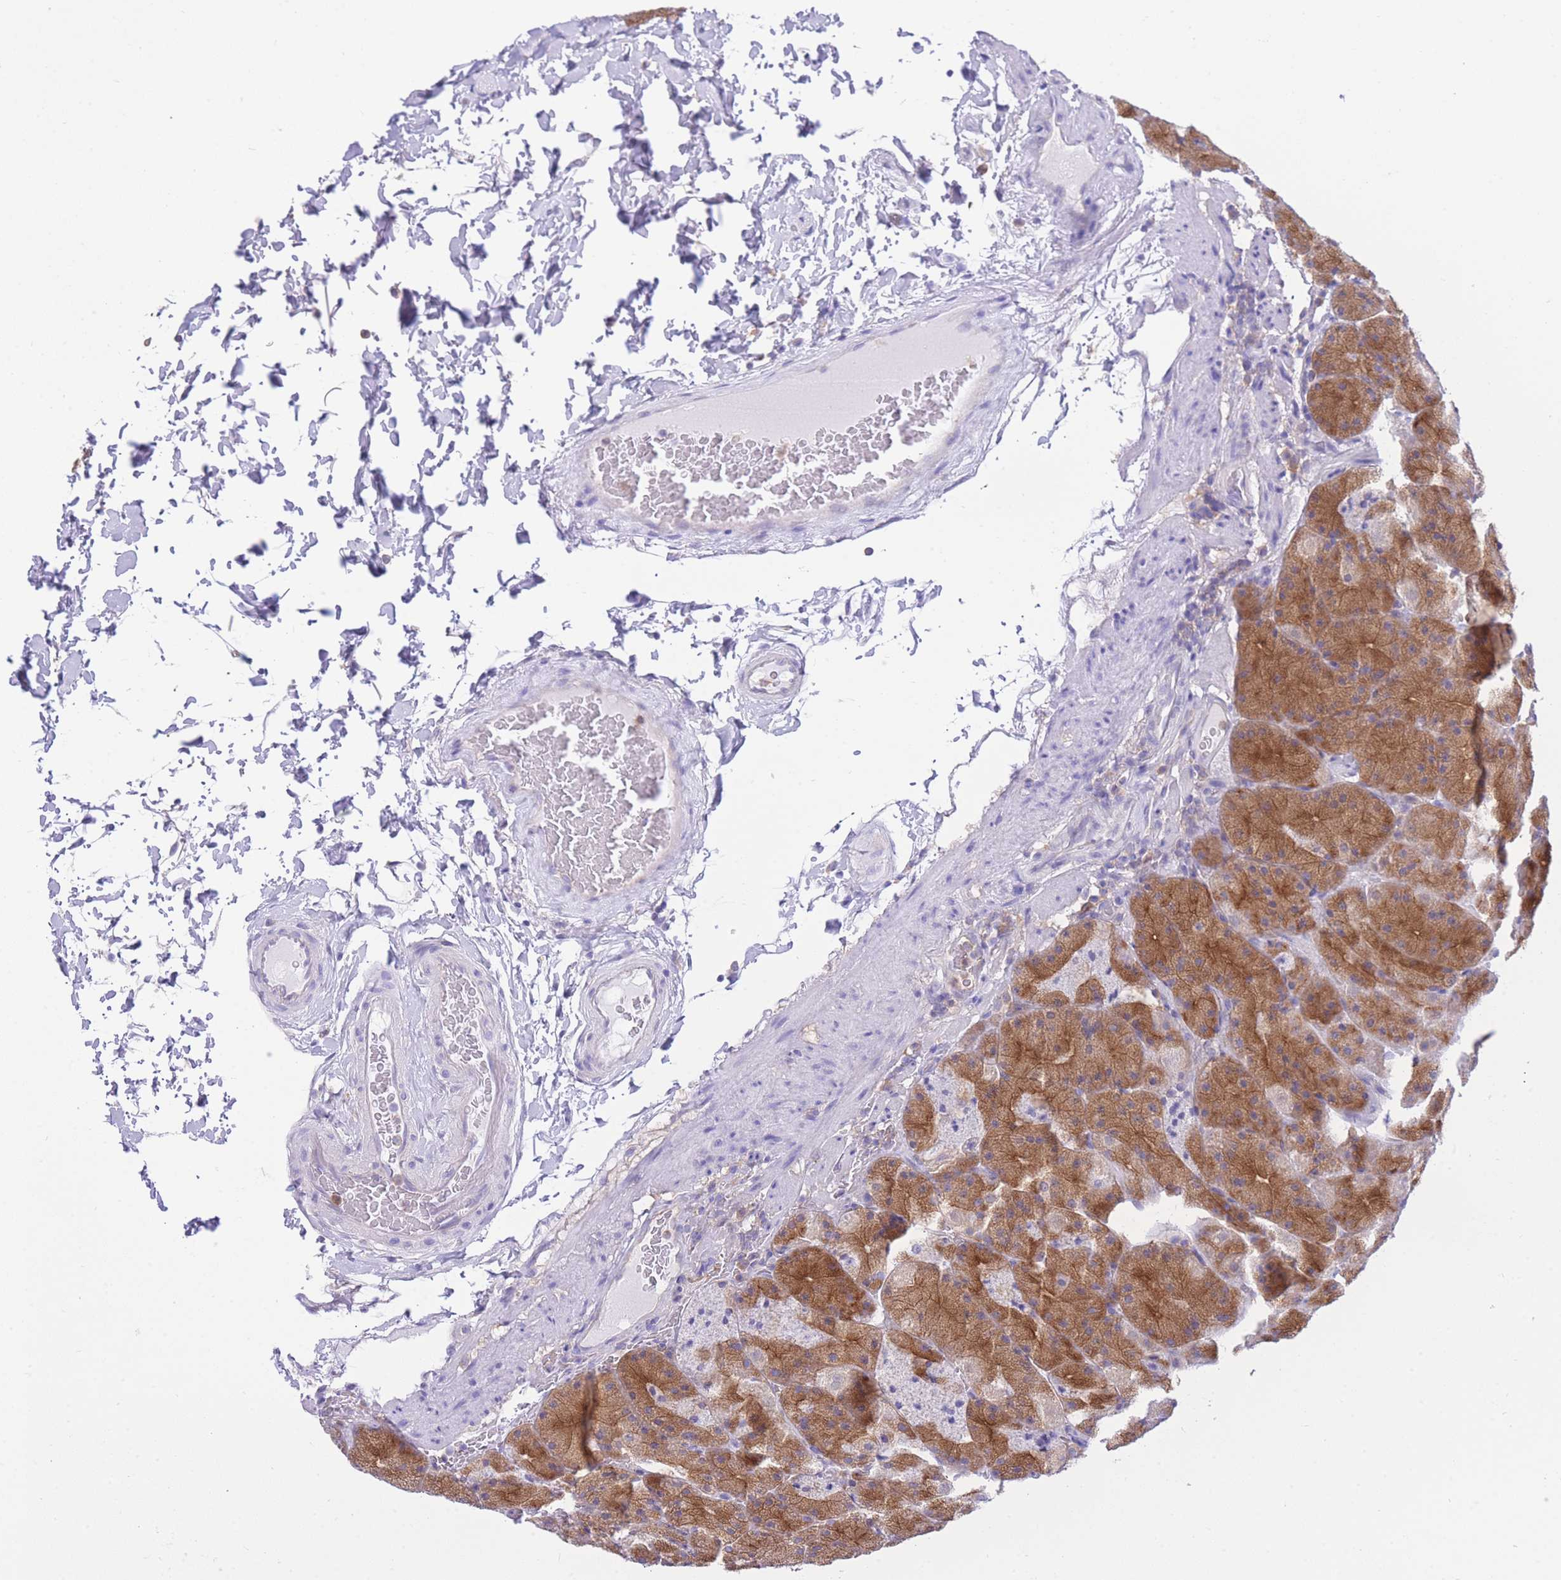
{"staining": {"intensity": "moderate", "quantity": ">75%", "location": "cytoplasmic/membranous,nuclear"}, "tissue": "stomach", "cell_type": "Glandular cells", "image_type": "normal", "snomed": [{"axis": "morphology", "description": "Normal tissue, NOS"}, {"axis": "topography", "description": "Stomach, upper"}, {"axis": "topography", "description": "Stomach, lower"}], "caption": "Immunohistochemistry (DAB) staining of unremarkable human stomach displays moderate cytoplasmic/membranous,nuclear protein staining in about >75% of glandular cells. (brown staining indicates protein expression, while blue staining denotes nuclei).", "gene": "NAMPT", "patient": {"sex": "male", "age": 67}}